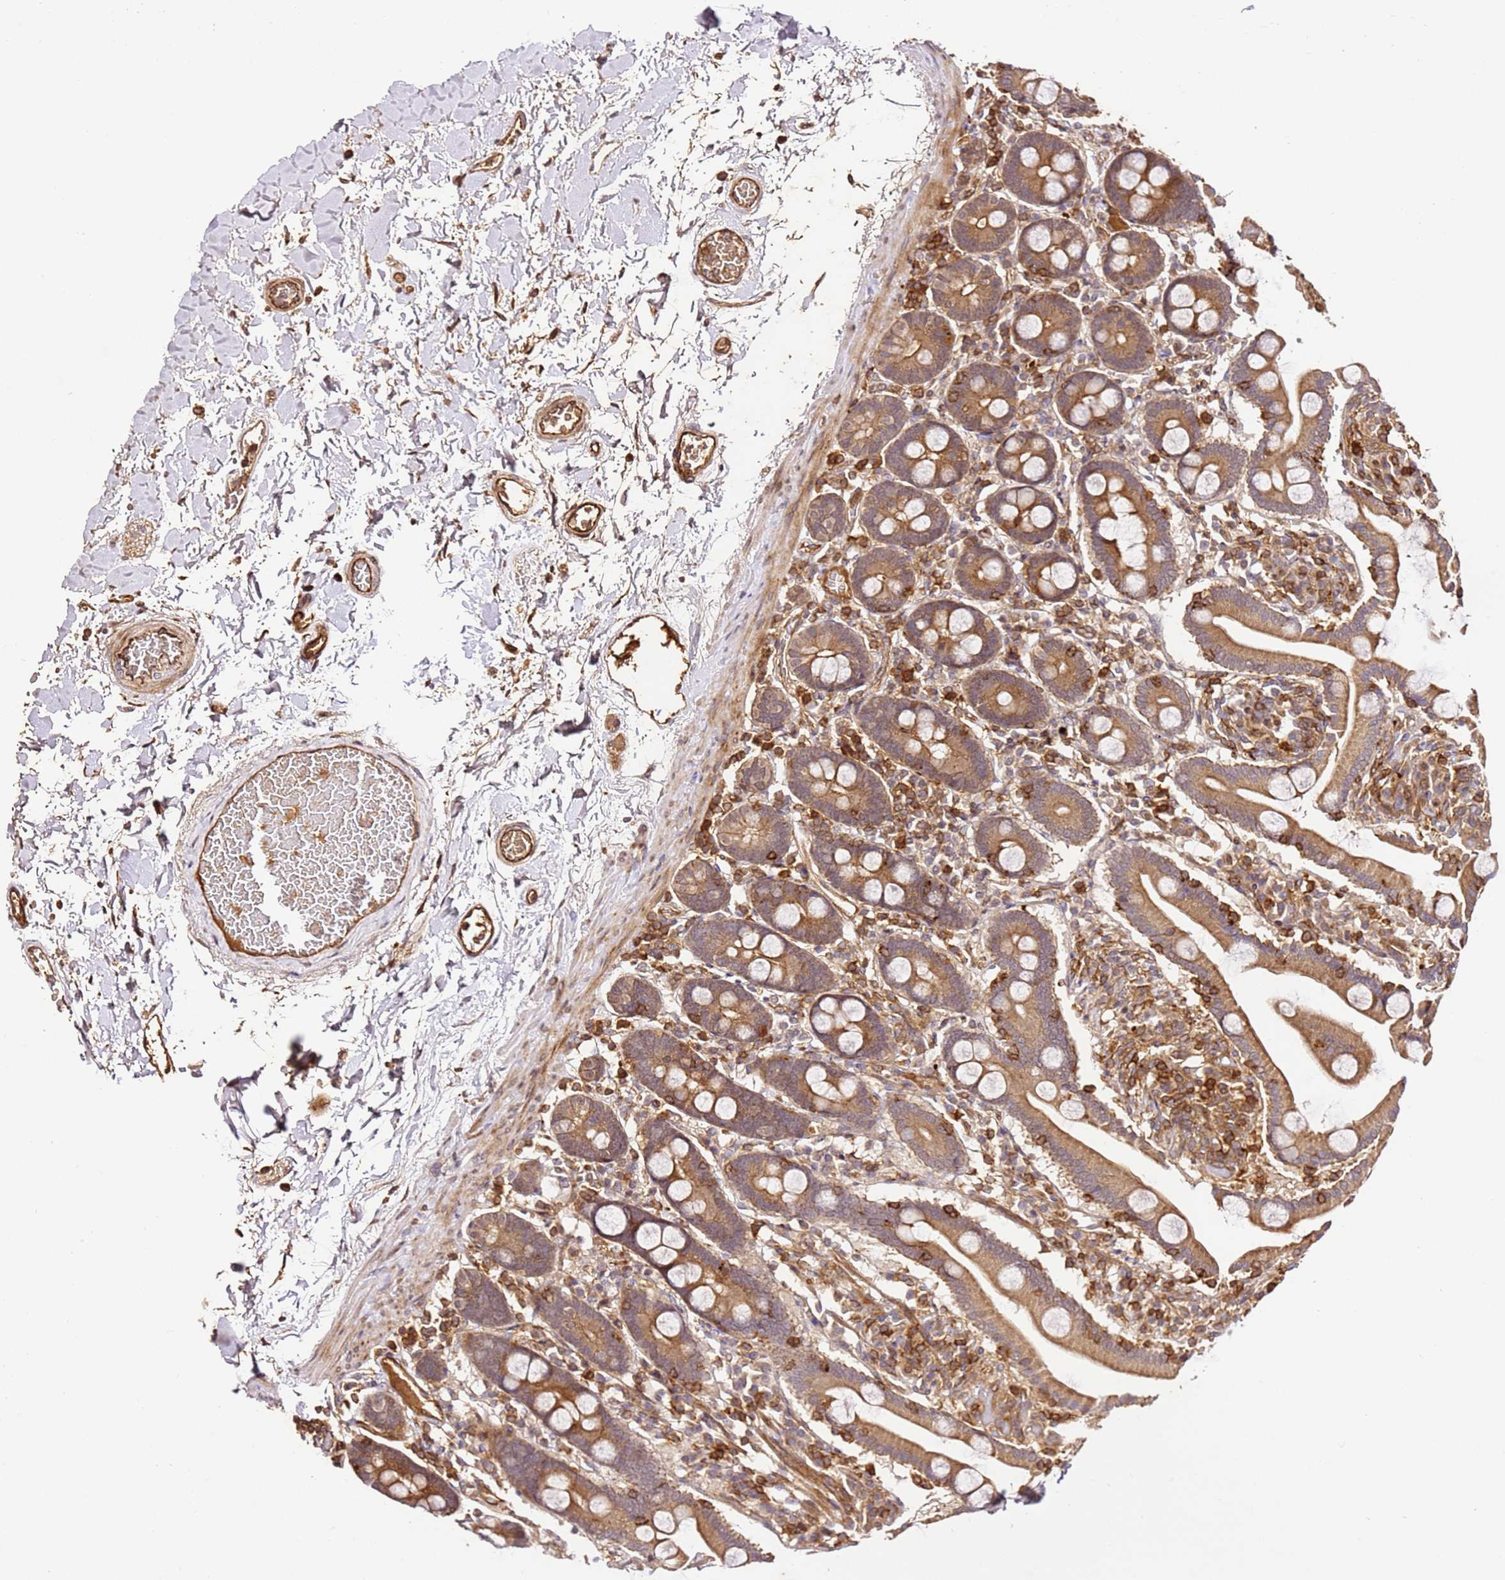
{"staining": {"intensity": "moderate", "quantity": ">75%", "location": "cytoplasmic/membranous"}, "tissue": "duodenum", "cell_type": "Glandular cells", "image_type": "normal", "snomed": [{"axis": "morphology", "description": "Normal tissue, NOS"}, {"axis": "topography", "description": "Duodenum"}], "caption": "IHC histopathology image of unremarkable duodenum: human duodenum stained using immunohistochemistry reveals medium levels of moderate protein expression localized specifically in the cytoplasmic/membranous of glandular cells, appearing as a cytoplasmic/membranous brown color.", "gene": "KATNAL2", "patient": {"sex": "male", "age": 55}}